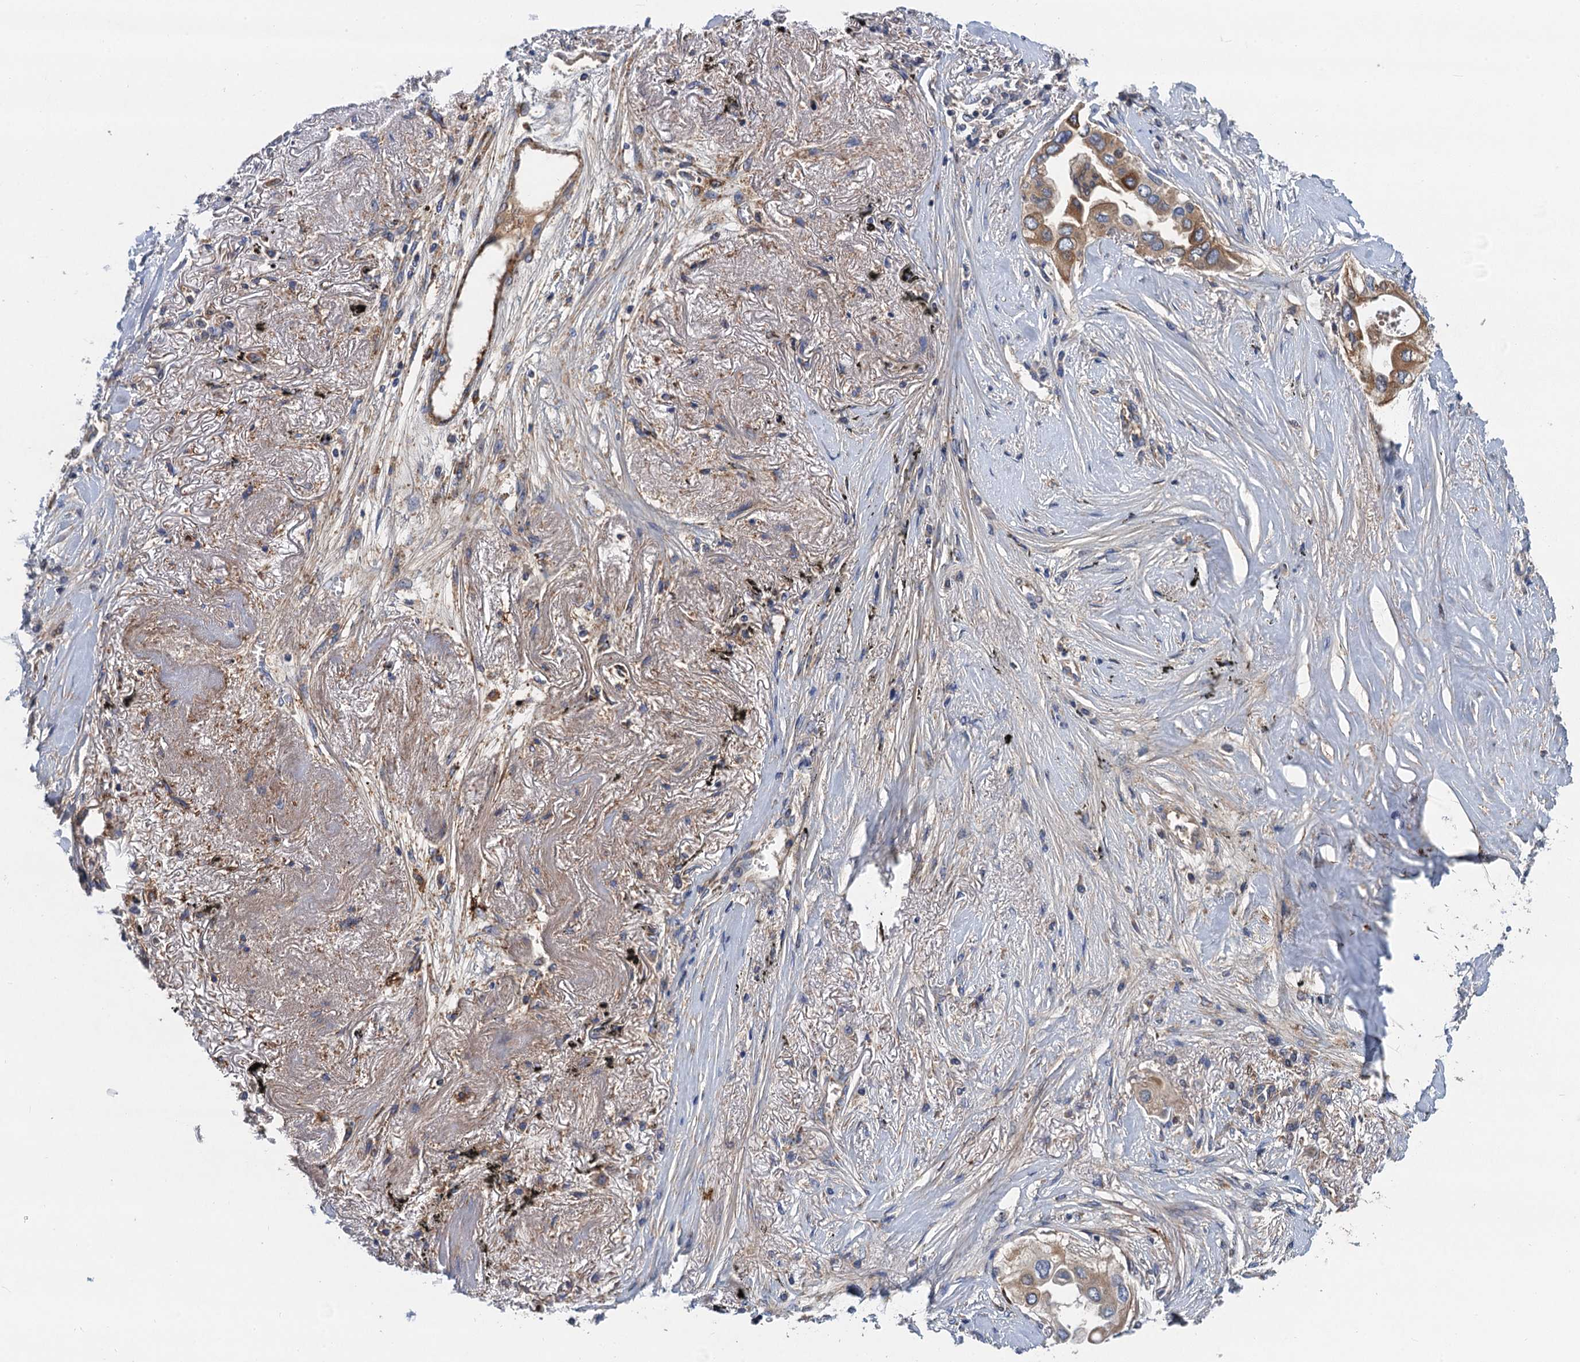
{"staining": {"intensity": "moderate", "quantity": "<25%", "location": "cytoplasmic/membranous"}, "tissue": "lung cancer", "cell_type": "Tumor cells", "image_type": "cancer", "snomed": [{"axis": "morphology", "description": "Adenocarcinoma, NOS"}, {"axis": "topography", "description": "Lung"}], "caption": "Tumor cells exhibit moderate cytoplasmic/membranous staining in approximately <25% of cells in lung cancer.", "gene": "TRAF7", "patient": {"sex": "female", "age": 76}}